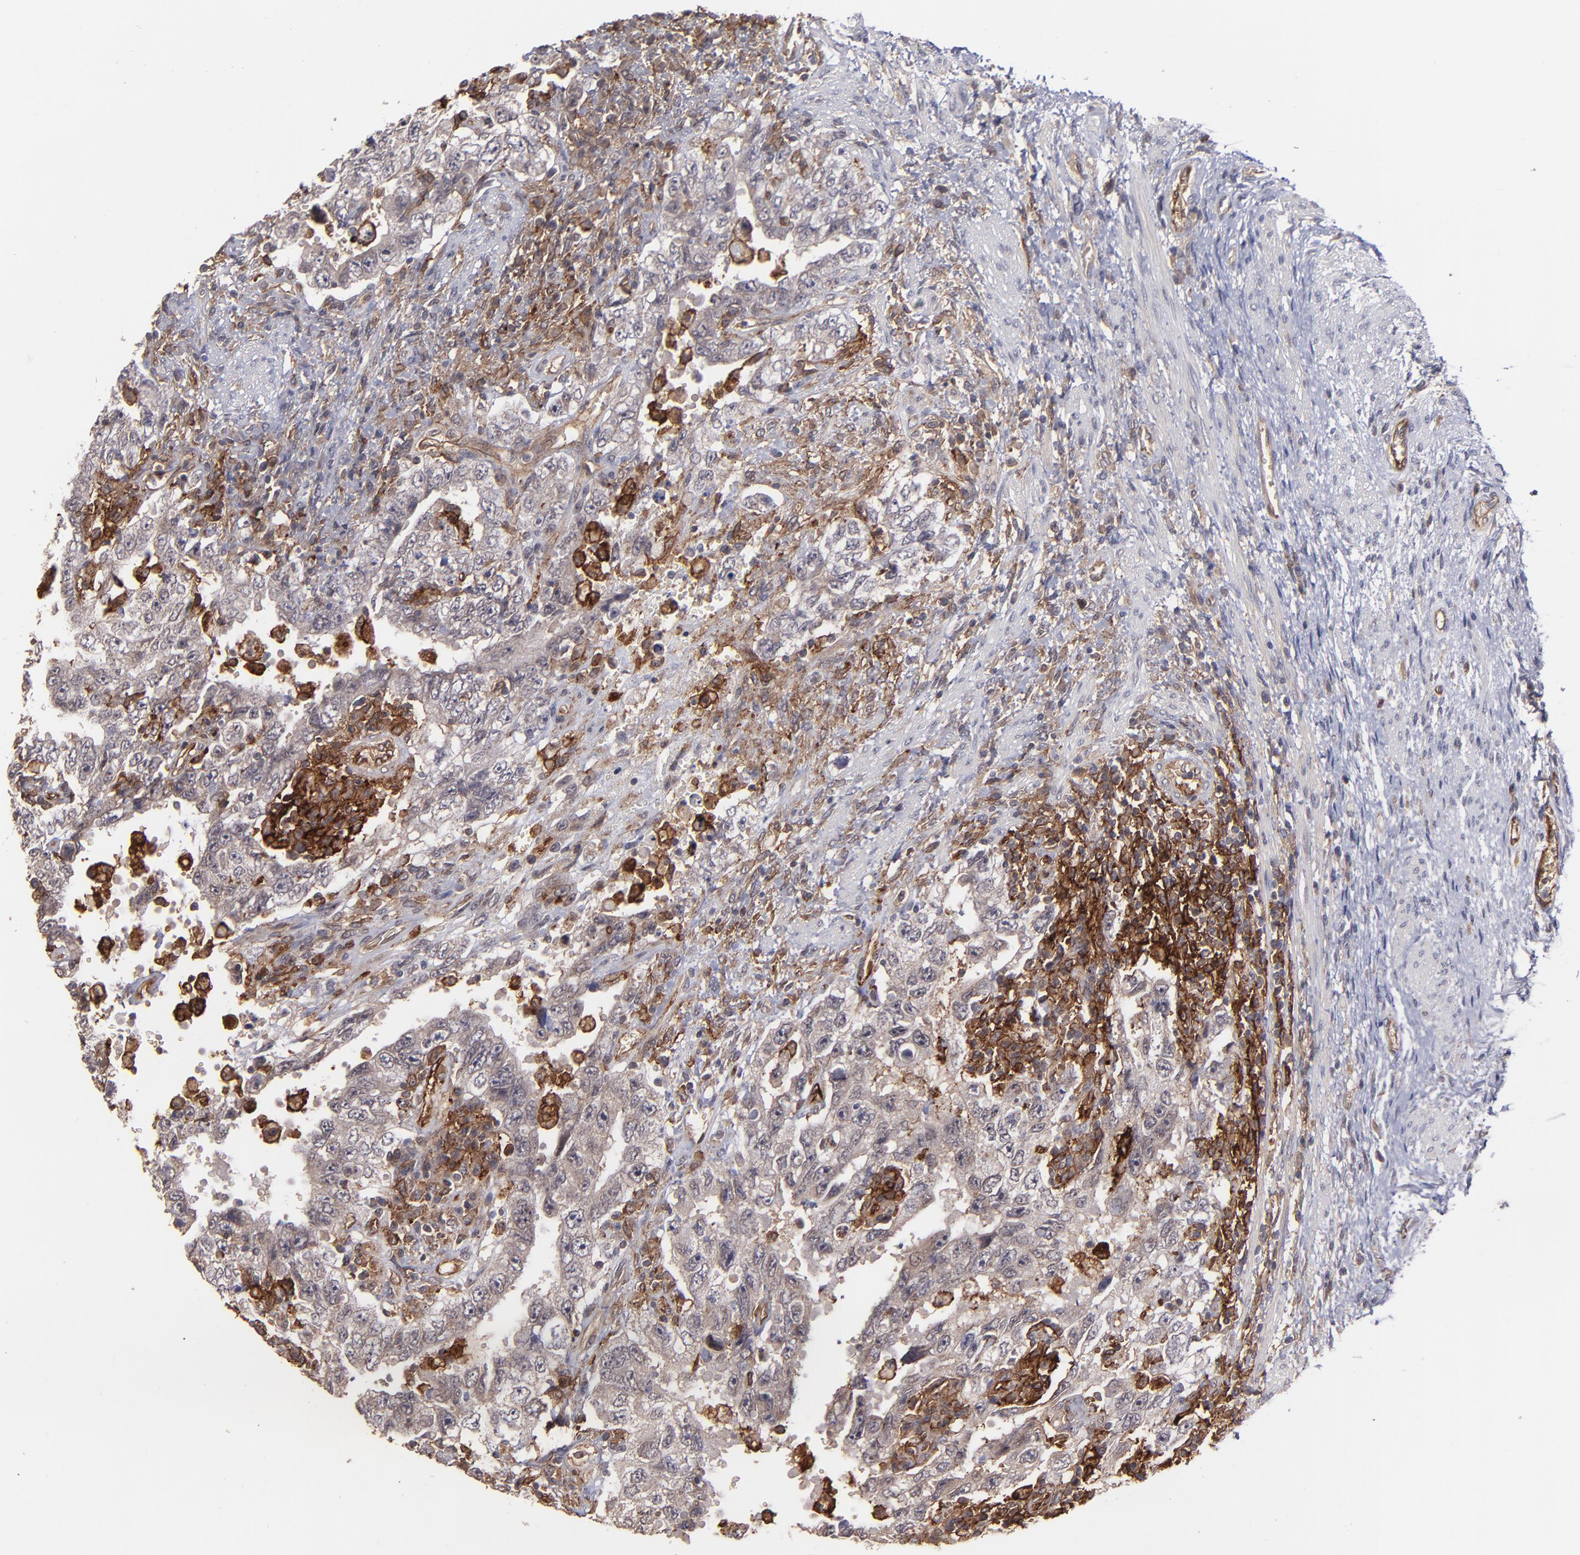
{"staining": {"intensity": "negative", "quantity": "none", "location": "none"}, "tissue": "testis cancer", "cell_type": "Tumor cells", "image_type": "cancer", "snomed": [{"axis": "morphology", "description": "Carcinoma, Embryonal, NOS"}, {"axis": "topography", "description": "Testis"}], "caption": "IHC histopathology image of testis cancer stained for a protein (brown), which demonstrates no staining in tumor cells.", "gene": "ICAM1", "patient": {"sex": "male", "age": 26}}